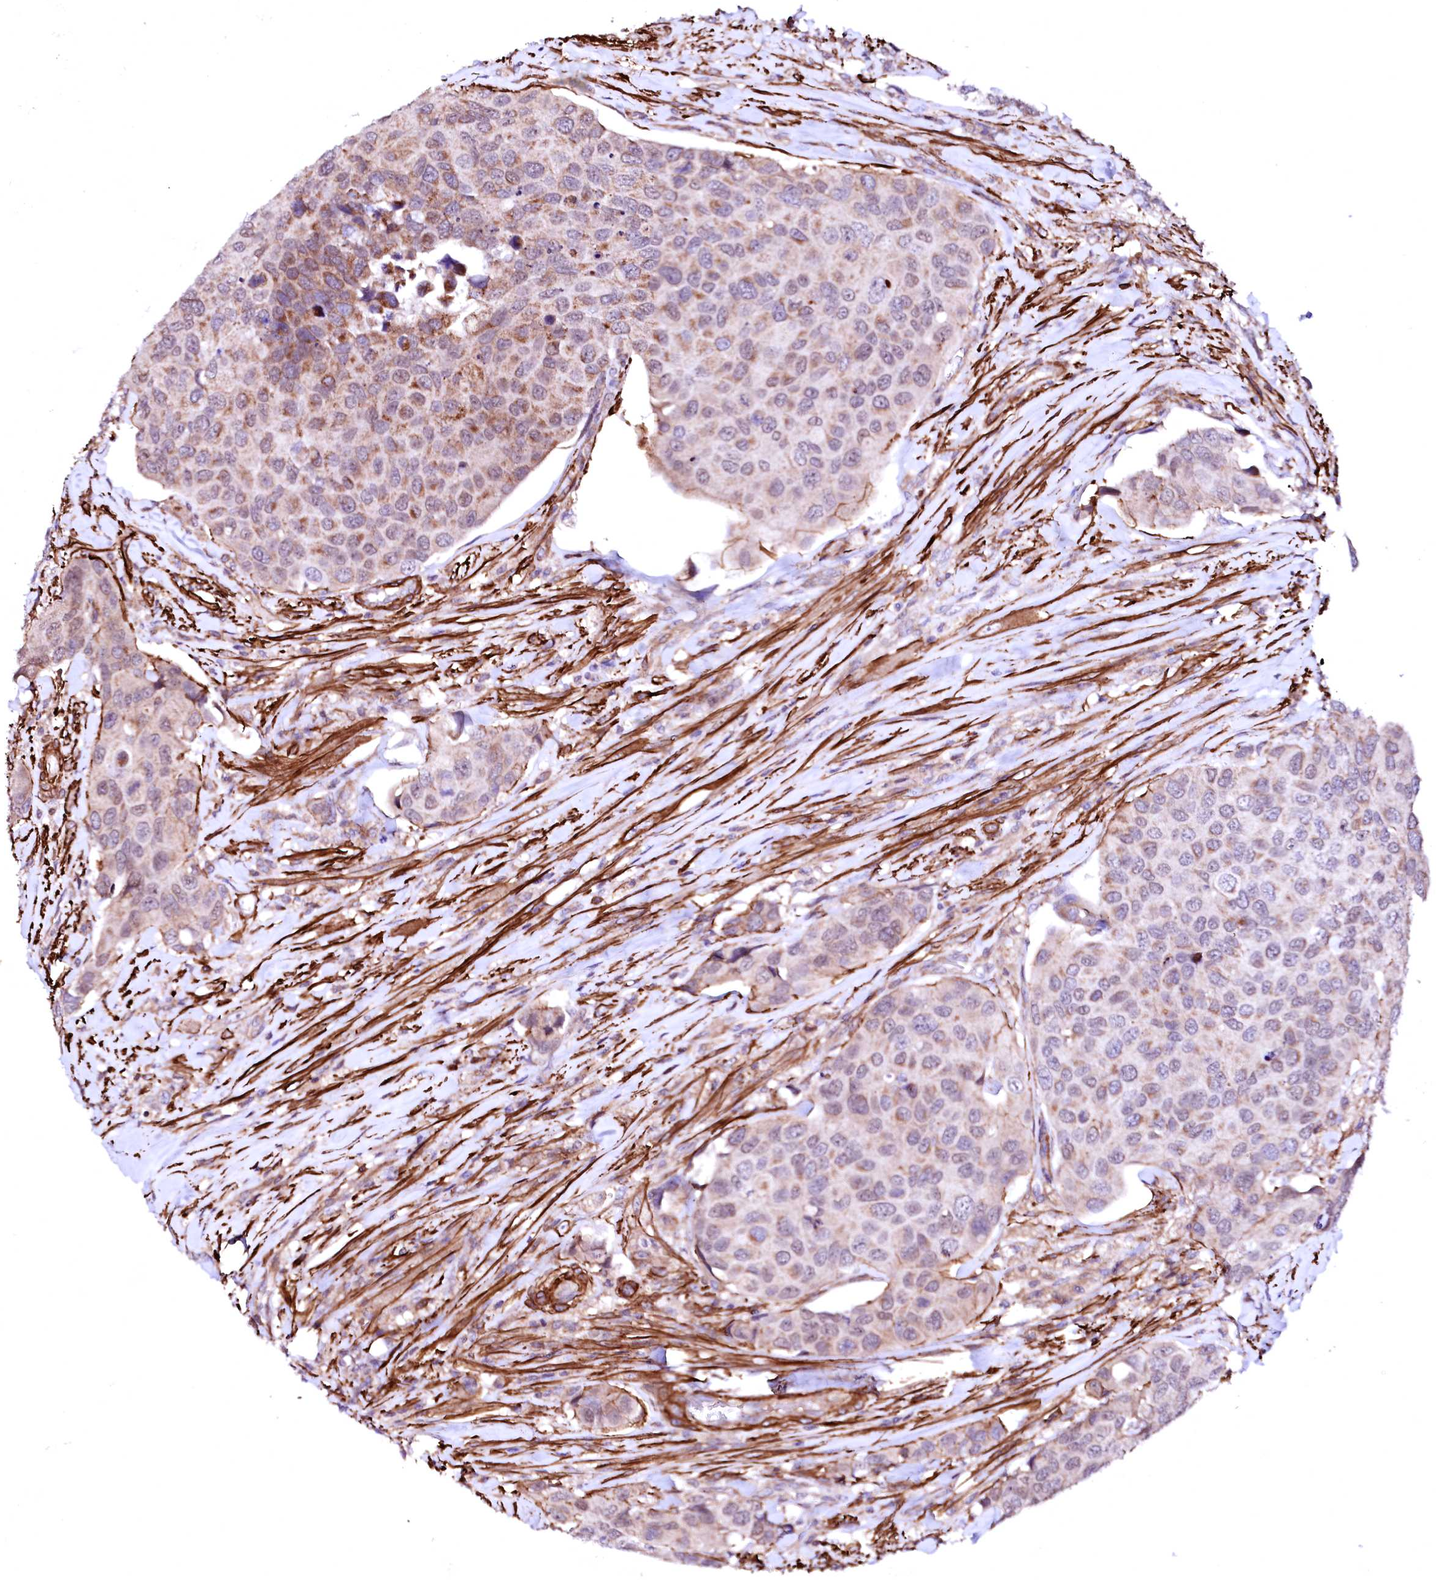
{"staining": {"intensity": "moderate", "quantity": "25%-75%", "location": "cytoplasmic/membranous"}, "tissue": "urothelial cancer", "cell_type": "Tumor cells", "image_type": "cancer", "snomed": [{"axis": "morphology", "description": "Urothelial carcinoma, High grade"}, {"axis": "topography", "description": "Urinary bladder"}], "caption": "This histopathology image shows immunohistochemistry staining of urothelial cancer, with medium moderate cytoplasmic/membranous positivity in about 25%-75% of tumor cells.", "gene": "GPR176", "patient": {"sex": "male", "age": 74}}